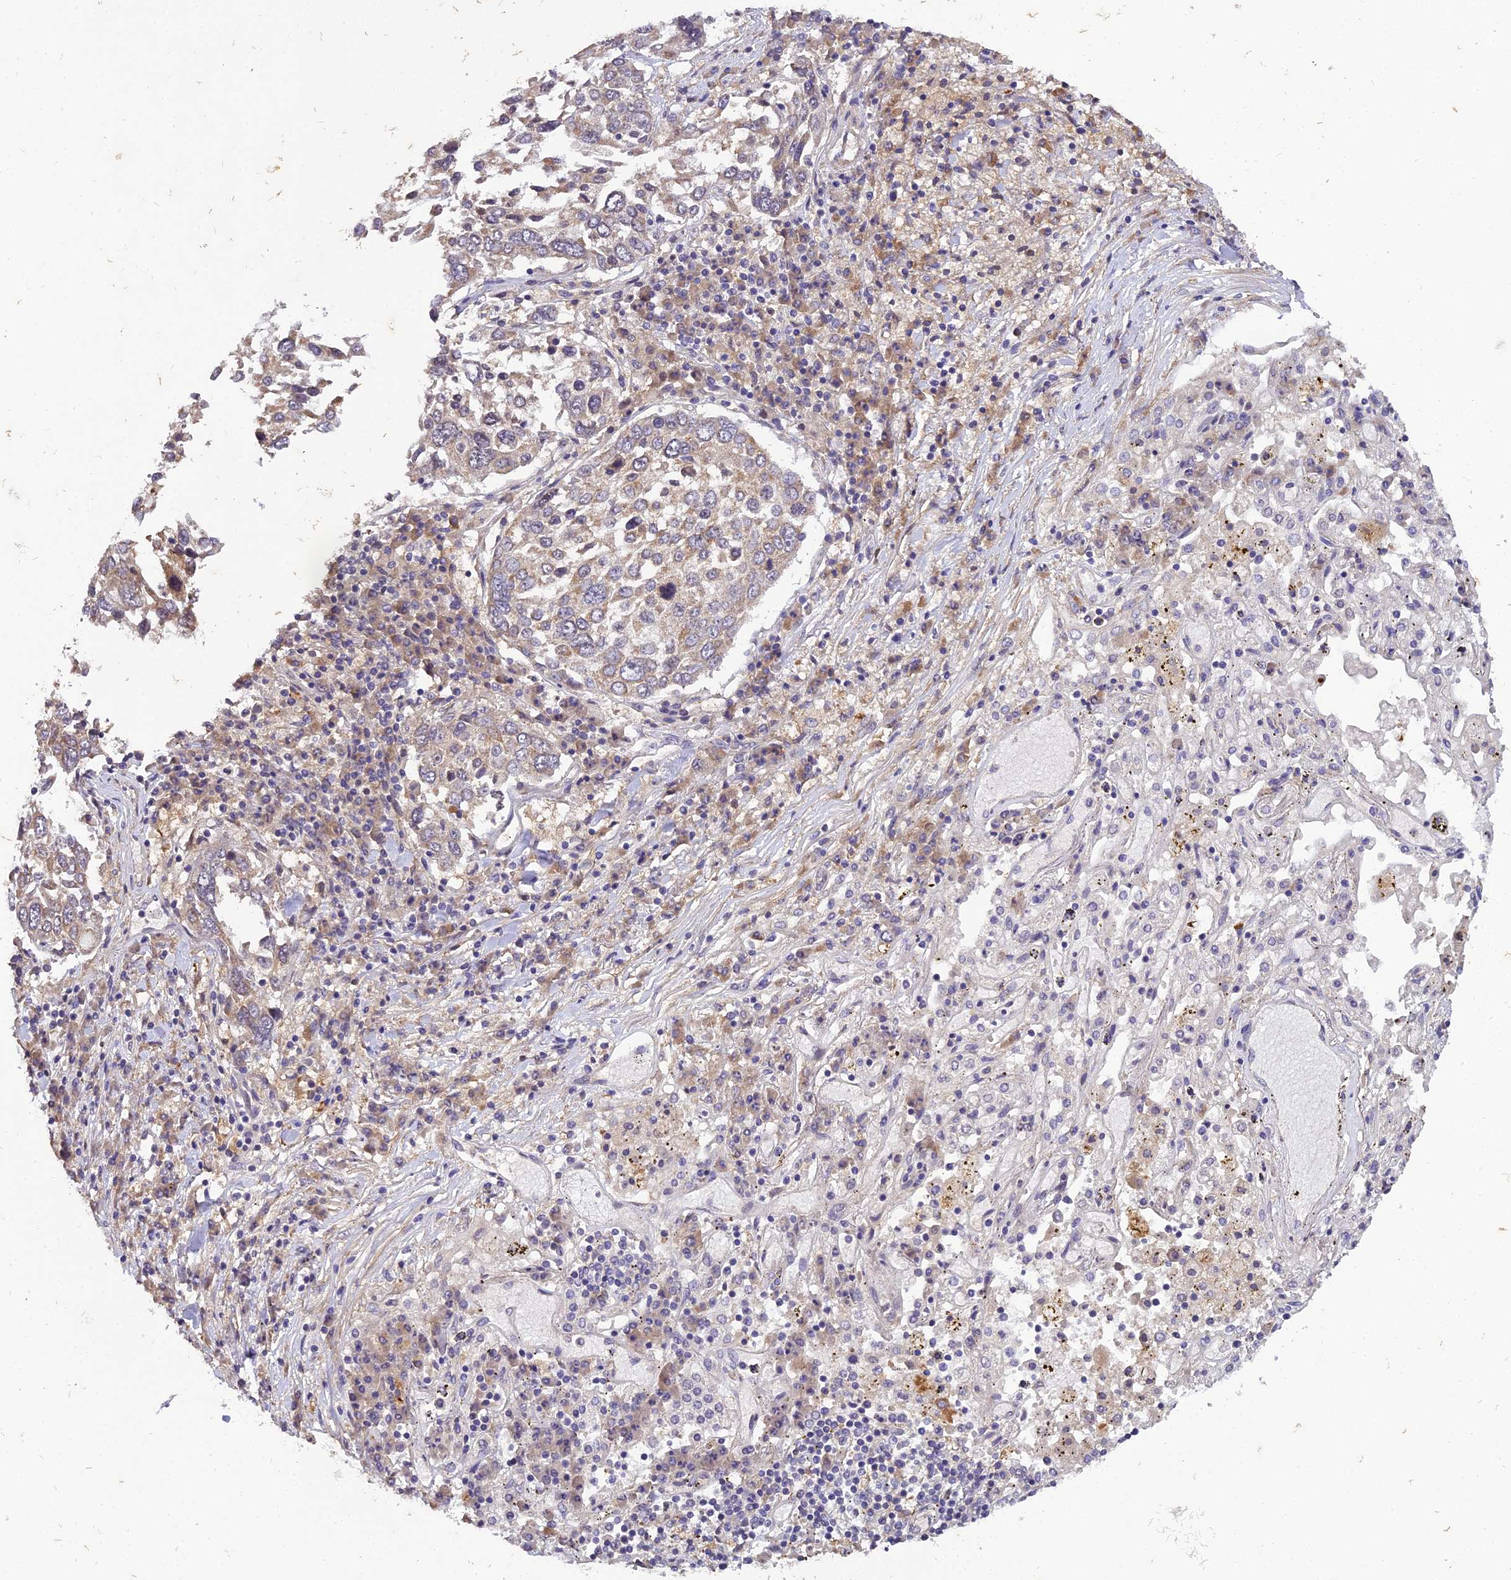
{"staining": {"intensity": "weak", "quantity": "<25%", "location": "cytoplasmic/membranous"}, "tissue": "lung cancer", "cell_type": "Tumor cells", "image_type": "cancer", "snomed": [{"axis": "morphology", "description": "Squamous cell carcinoma, NOS"}, {"axis": "topography", "description": "Lung"}], "caption": "Micrograph shows no significant protein positivity in tumor cells of lung cancer (squamous cell carcinoma). Nuclei are stained in blue.", "gene": "CENPL", "patient": {"sex": "male", "age": 65}}